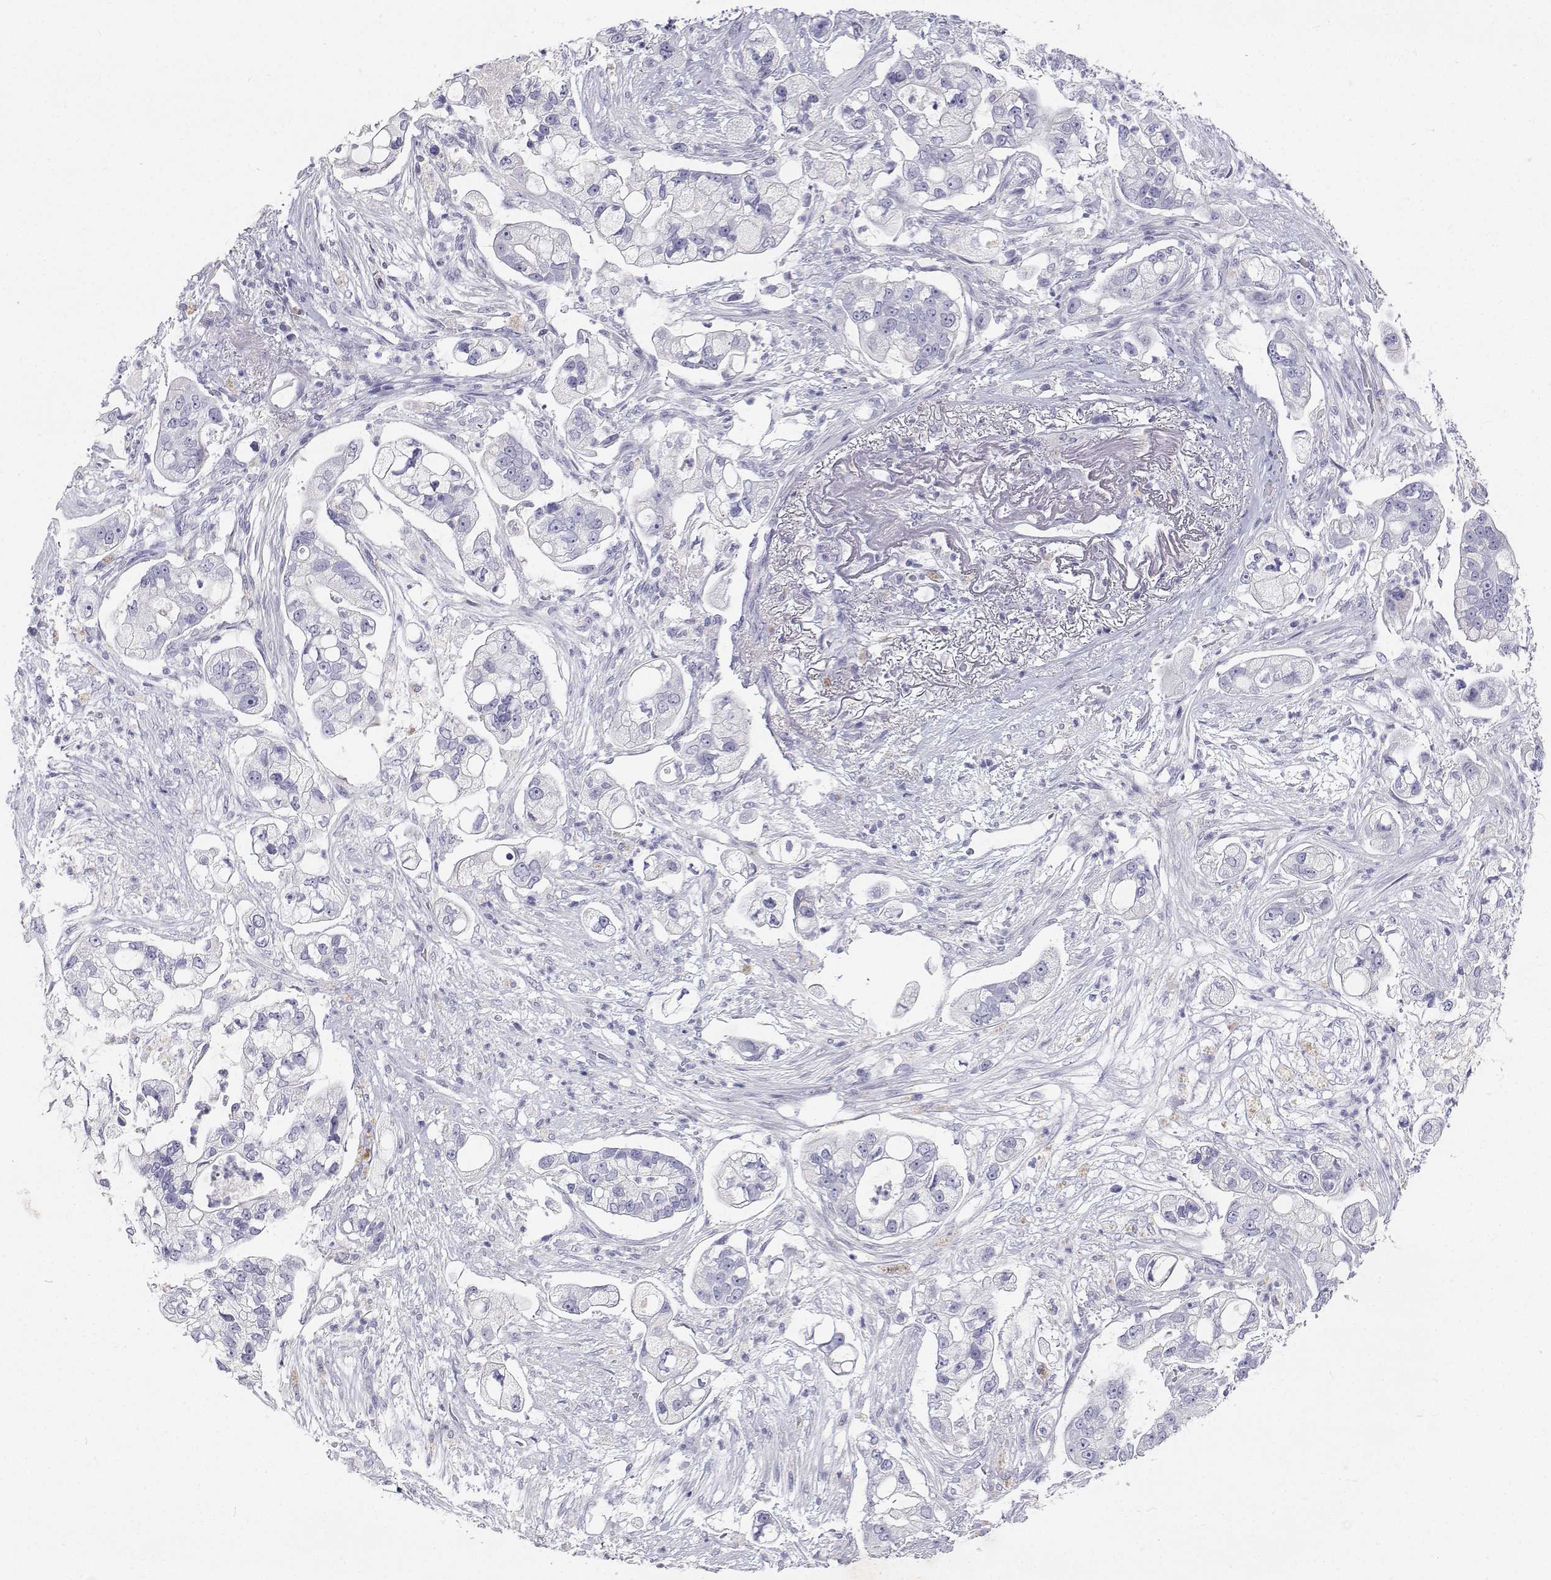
{"staining": {"intensity": "negative", "quantity": "none", "location": "none"}, "tissue": "pancreatic cancer", "cell_type": "Tumor cells", "image_type": "cancer", "snomed": [{"axis": "morphology", "description": "Adenocarcinoma, NOS"}, {"axis": "topography", "description": "Pancreas"}], "caption": "Immunohistochemical staining of human adenocarcinoma (pancreatic) reveals no significant positivity in tumor cells.", "gene": "NCR2", "patient": {"sex": "female", "age": 69}}